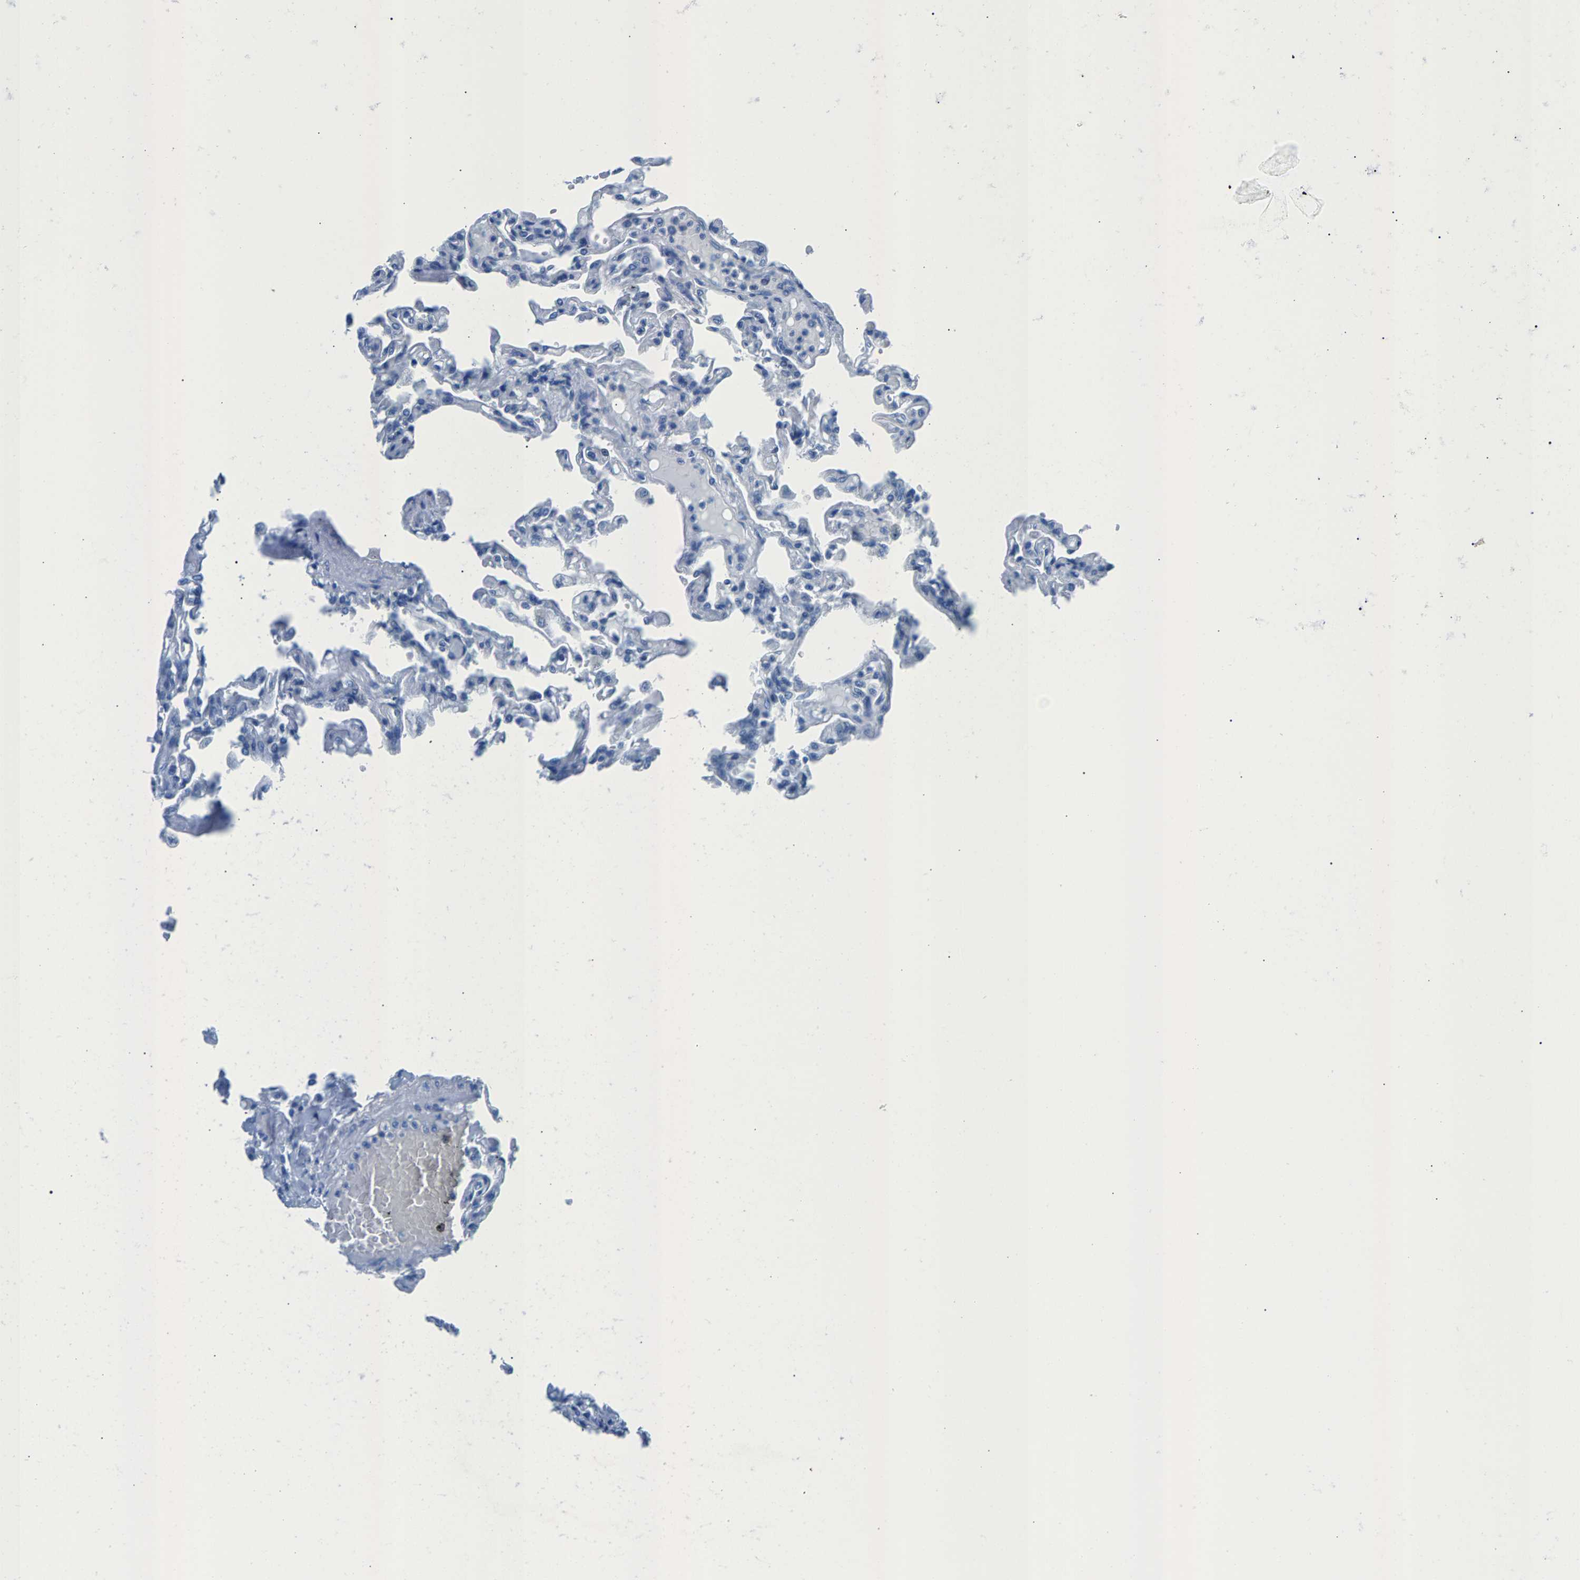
{"staining": {"intensity": "negative", "quantity": "none", "location": "none"}, "tissue": "lung", "cell_type": "Alveolar cells", "image_type": "normal", "snomed": [{"axis": "morphology", "description": "Normal tissue, NOS"}, {"axis": "topography", "description": "Lung"}], "caption": "Immunohistochemistry (IHC) of benign human lung displays no expression in alveolar cells.", "gene": "CPS1", "patient": {"sex": "male", "age": 21}}